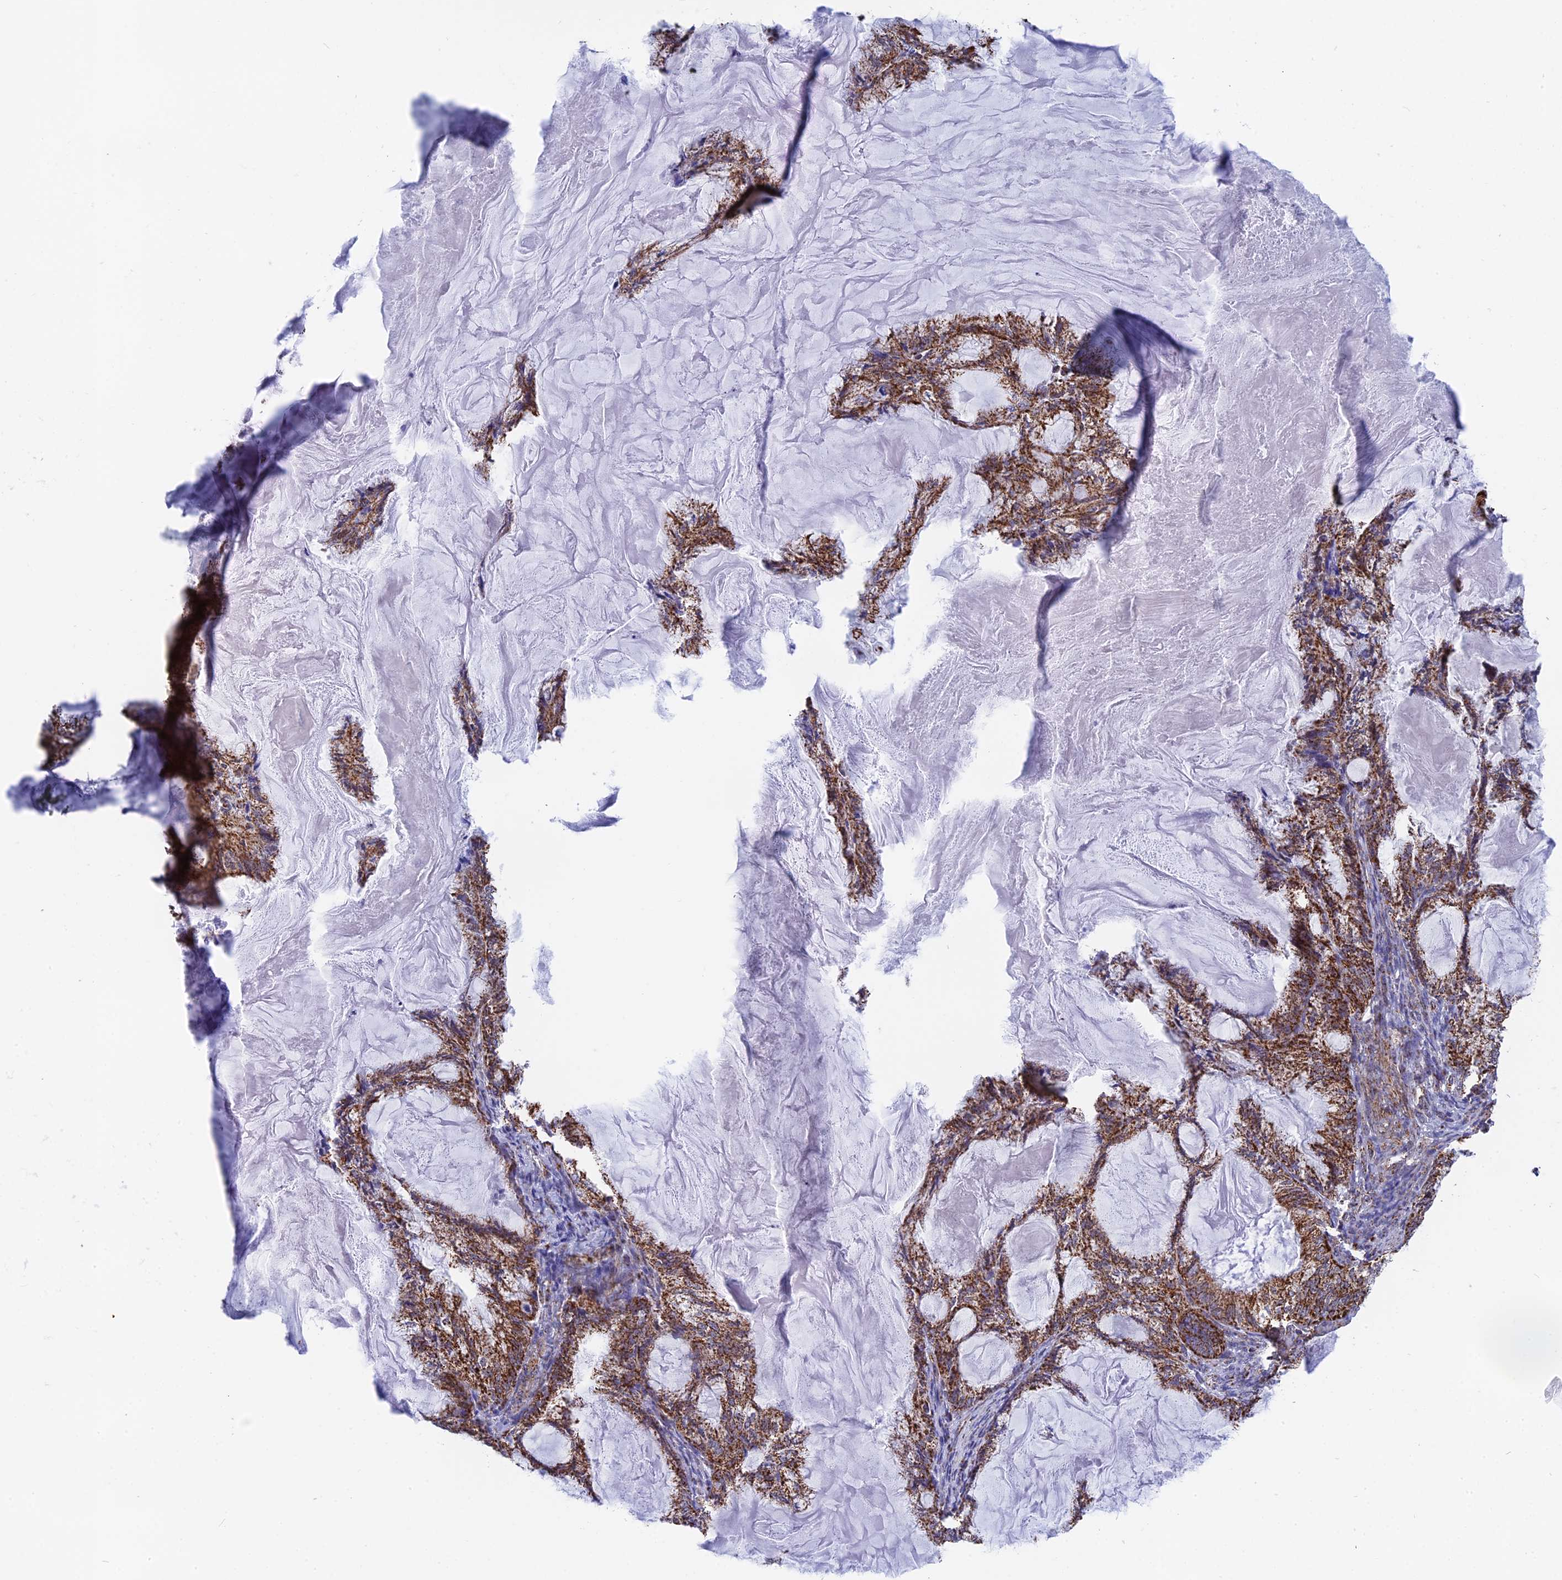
{"staining": {"intensity": "strong", "quantity": ">75%", "location": "cytoplasmic/membranous"}, "tissue": "endometrial cancer", "cell_type": "Tumor cells", "image_type": "cancer", "snomed": [{"axis": "morphology", "description": "Adenocarcinoma, NOS"}, {"axis": "topography", "description": "Endometrium"}], "caption": "This histopathology image exhibits immunohistochemistry staining of endometrial adenocarcinoma, with high strong cytoplasmic/membranous staining in about >75% of tumor cells.", "gene": "CDC16", "patient": {"sex": "female", "age": 86}}